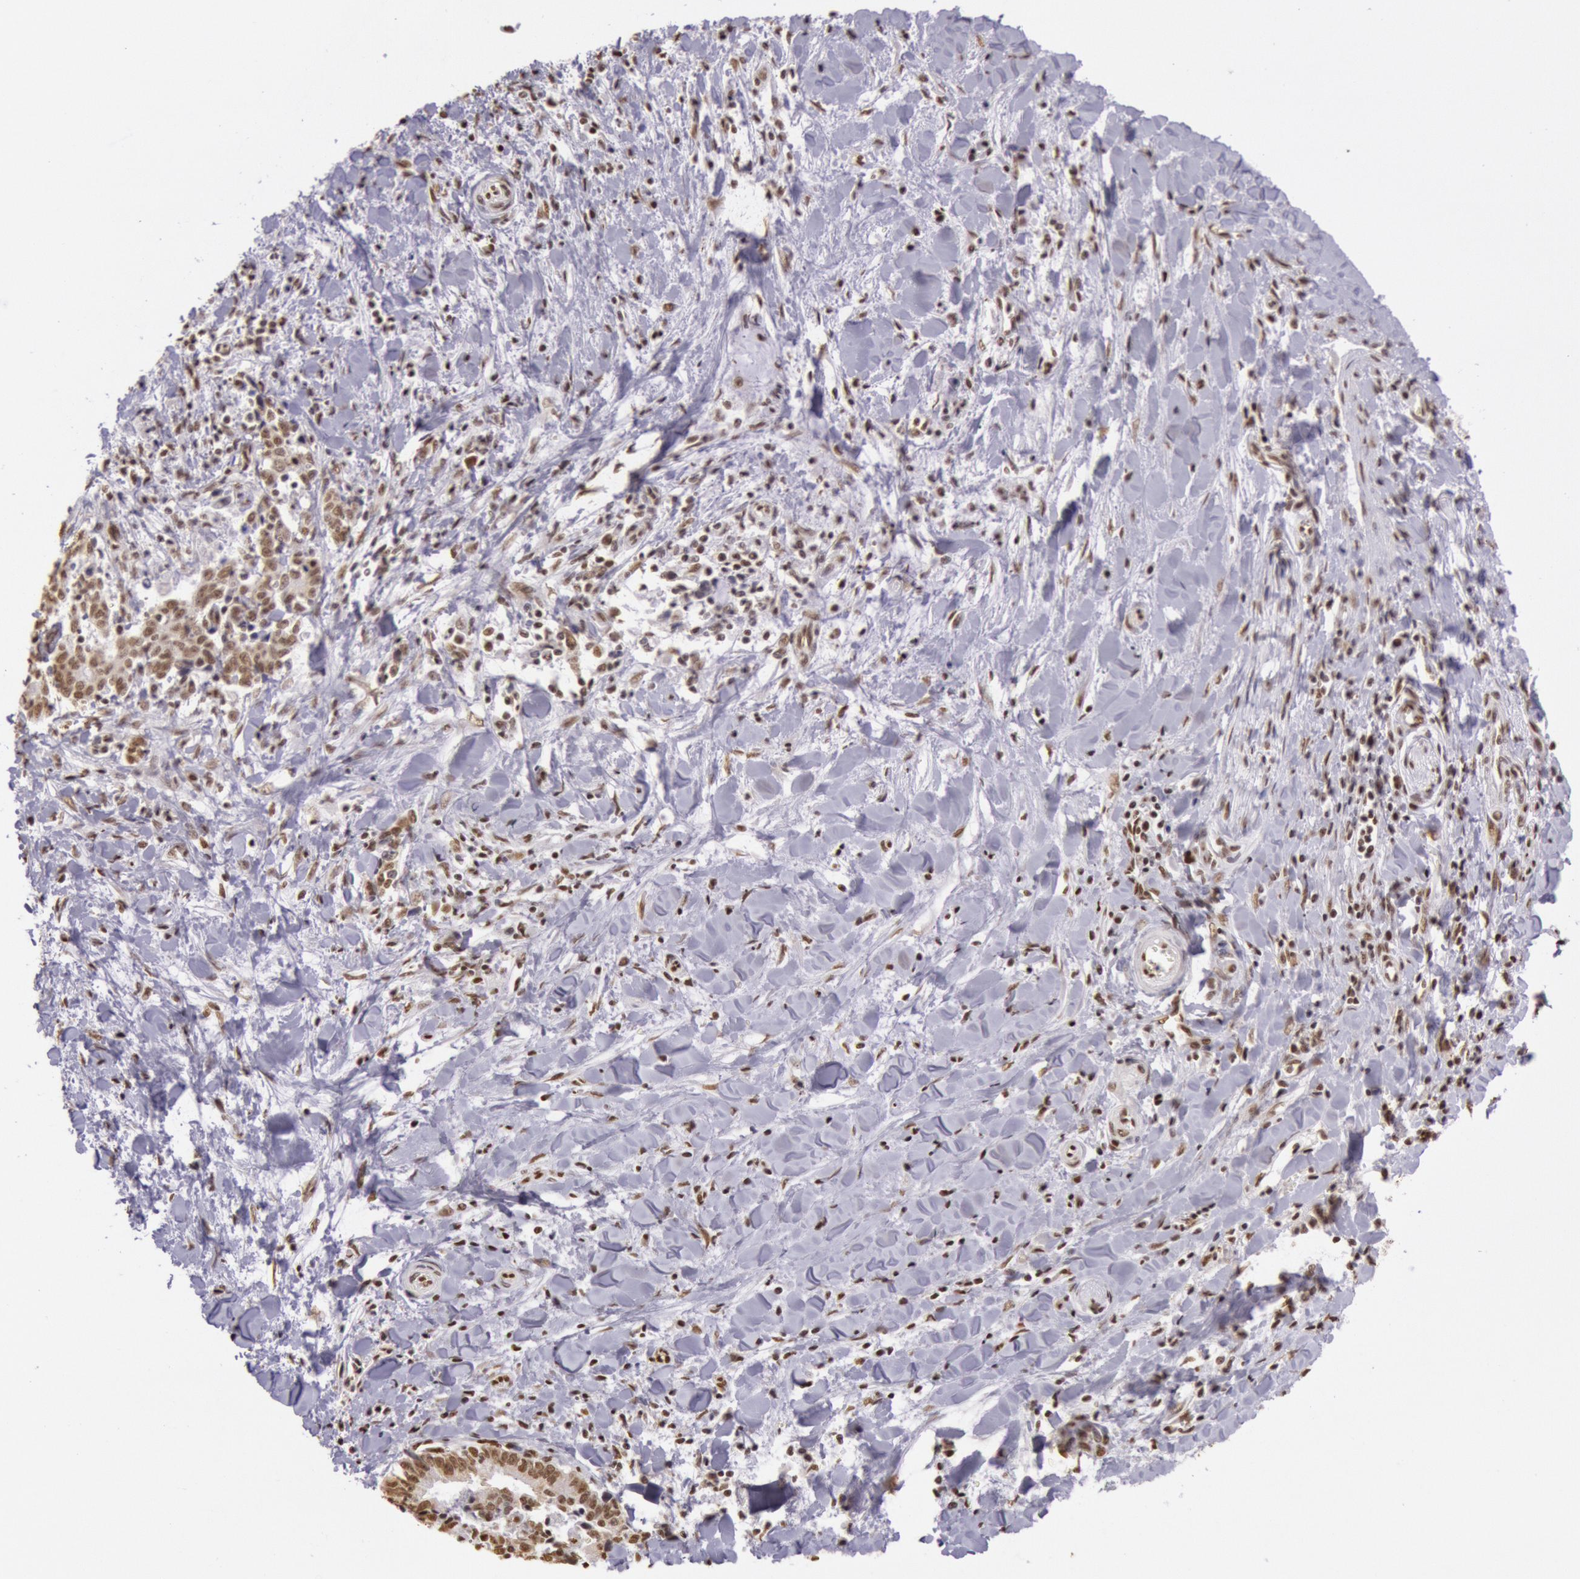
{"staining": {"intensity": "weak", "quantity": ">75%", "location": "nuclear"}, "tissue": "liver cancer", "cell_type": "Tumor cells", "image_type": "cancer", "snomed": [{"axis": "morphology", "description": "Cholangiocarcinoma"}, {"axis": "topography", "description": "Liver"}], "caption": "Liver cancer (cholangiocarcinoma) stained with a brown dye exhibits weak nuclear positive positivity in approximately >75% of tumor cells.", "gene": "HNRNPH2", "patient": {"sex": "male", "age": 57}}